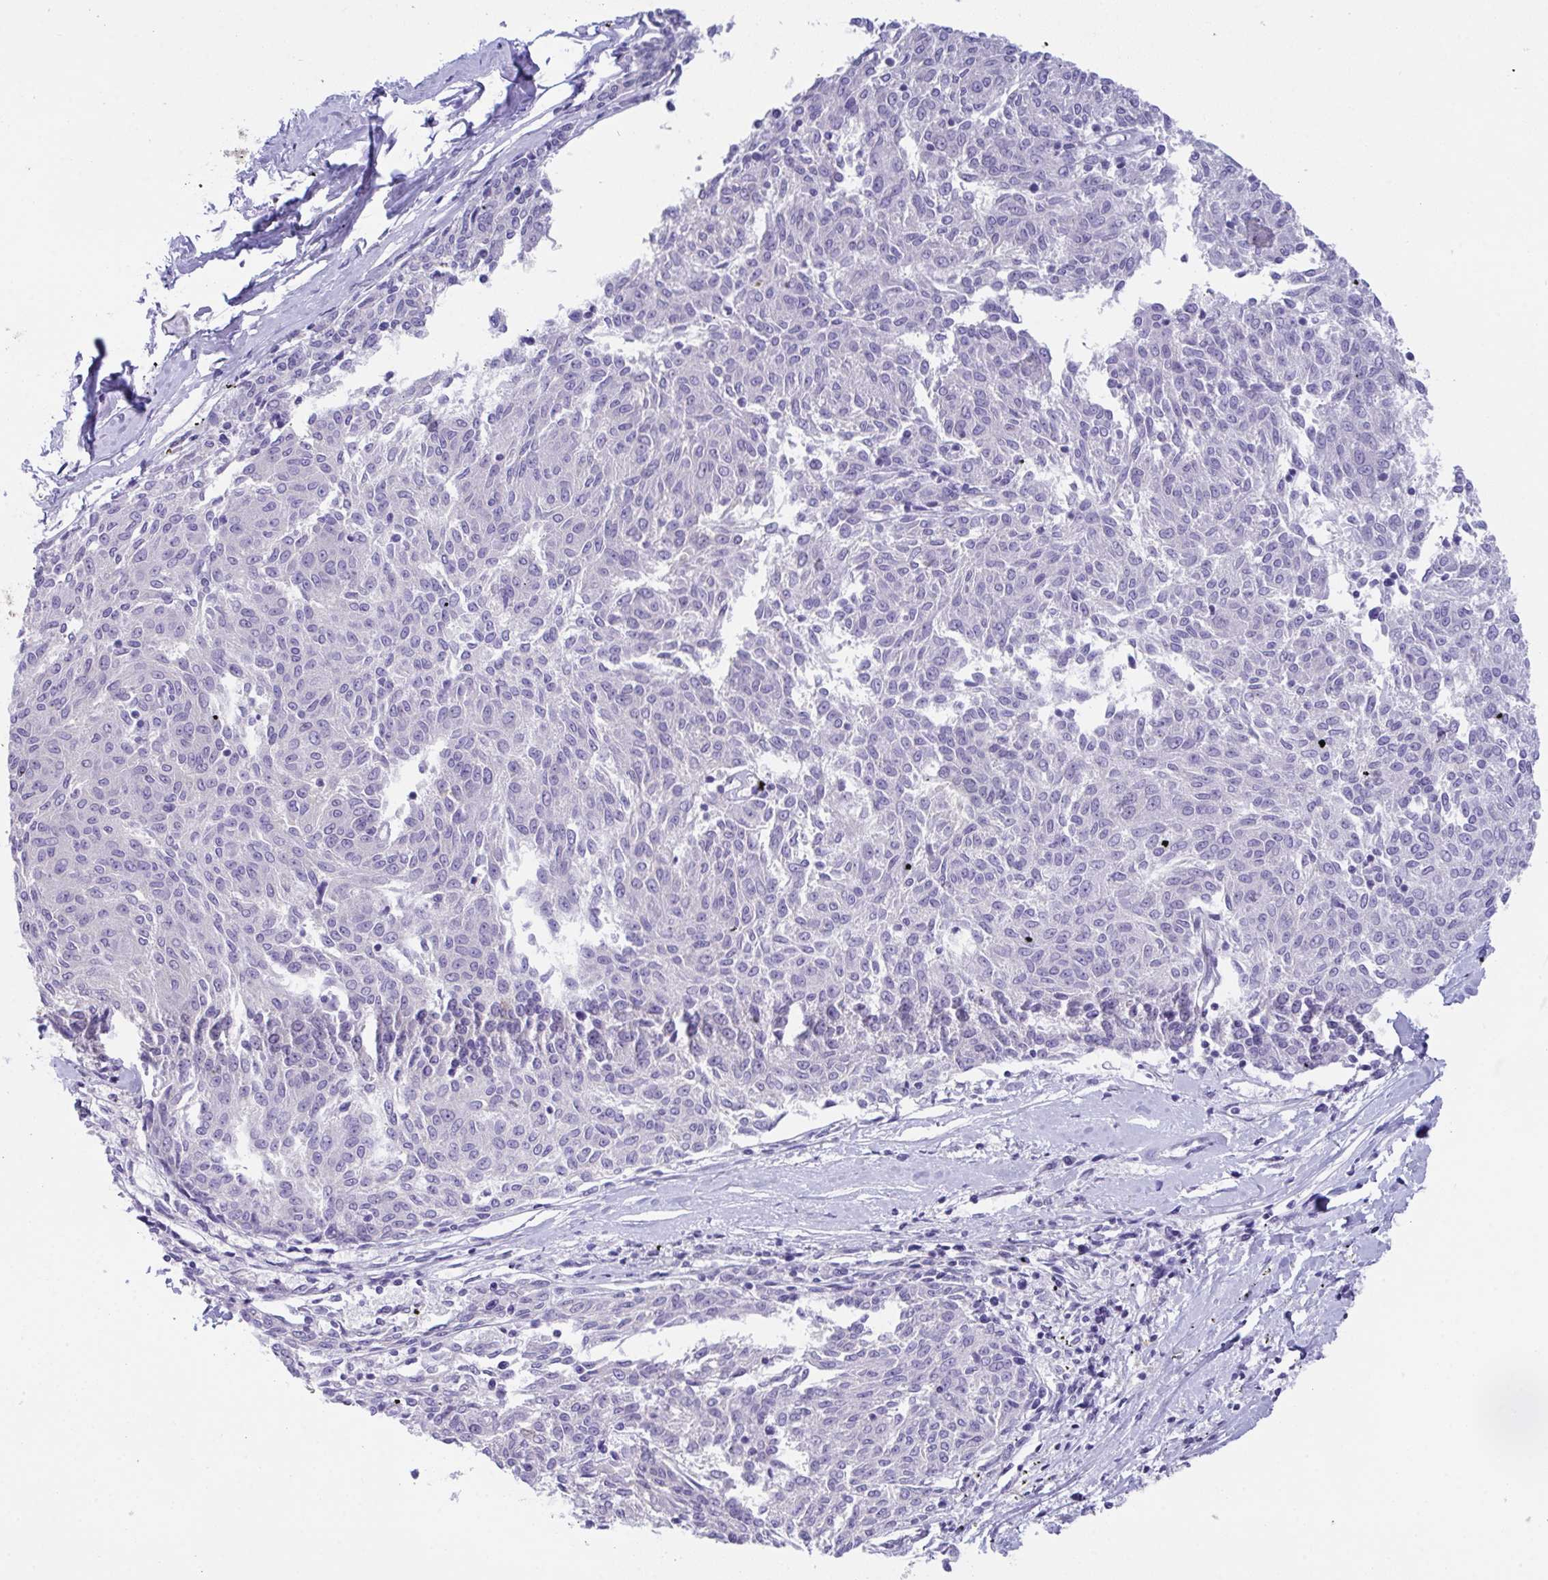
{"staining": {"intensity": "negative", "quantity": "none", "location": "none"}, "tissue": "melanoma", "cell_type": "Tumor cells", "image_type": "cancer", "snomed": [{"axis": "morphology", "description": "Malignant melanoma, NOS"}, {"axis": "topography", "description": "Skin"}], "caption": "This is an IHC micrograph of melanoma. There is no expression in tumor cells.", "gene": "TMEM106B", "patient": {"sex": "female", "age": 72}}